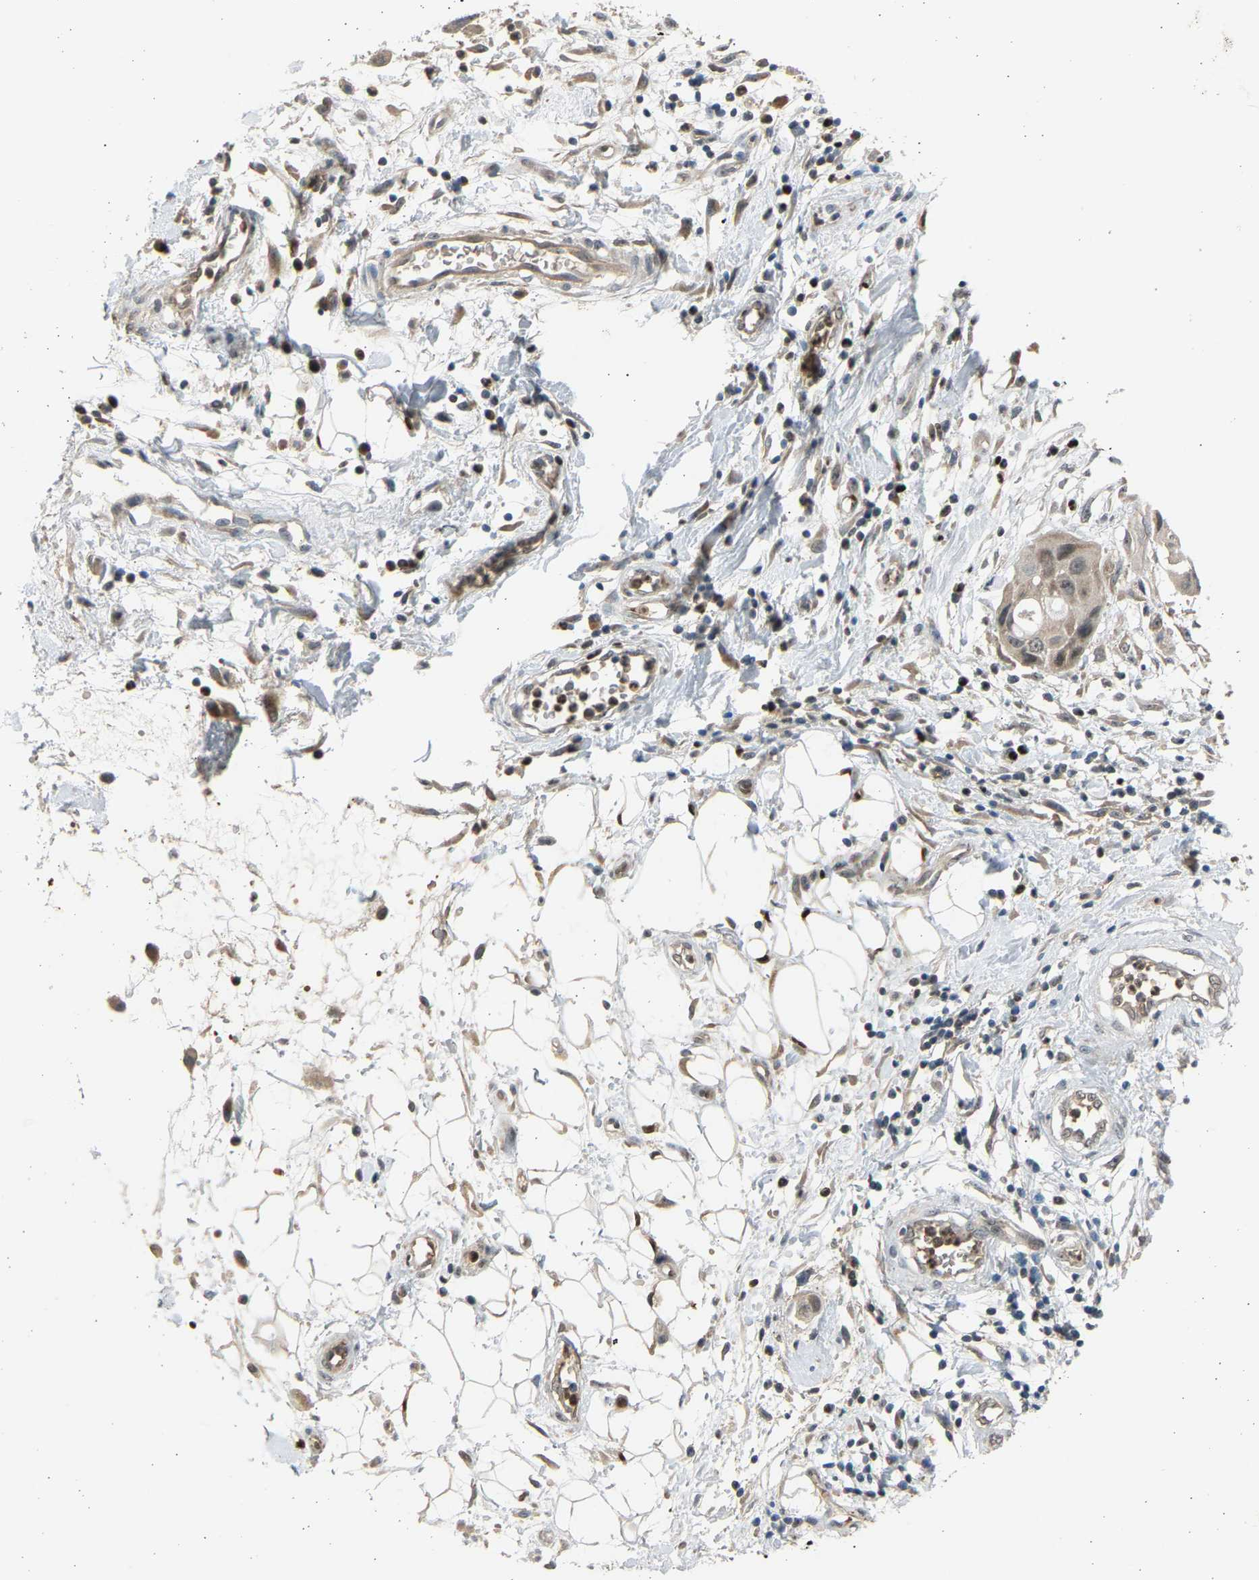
{"staining": {"intensity": "moderate", "quantity": "25%-75%", "location": "nuclear"}, "tissue": "pancreatic cancer", "cell_type": "Tumor cells", "image_type": "cancer", "snomed": [{"axis": "morphology", "description": "Adenocarcinoma, NOS"}, {"axis": "topography", "description": "Pancreas"}], "caption": "Adenocarcinoma (pancreatic) stained with DAB IHC demonstrates medium levels of moderate nuclear expression in approximately 25%-75% of tumor cells.", "gene": "BIRC2", "patient": {"sex": "female", "age": 60}}